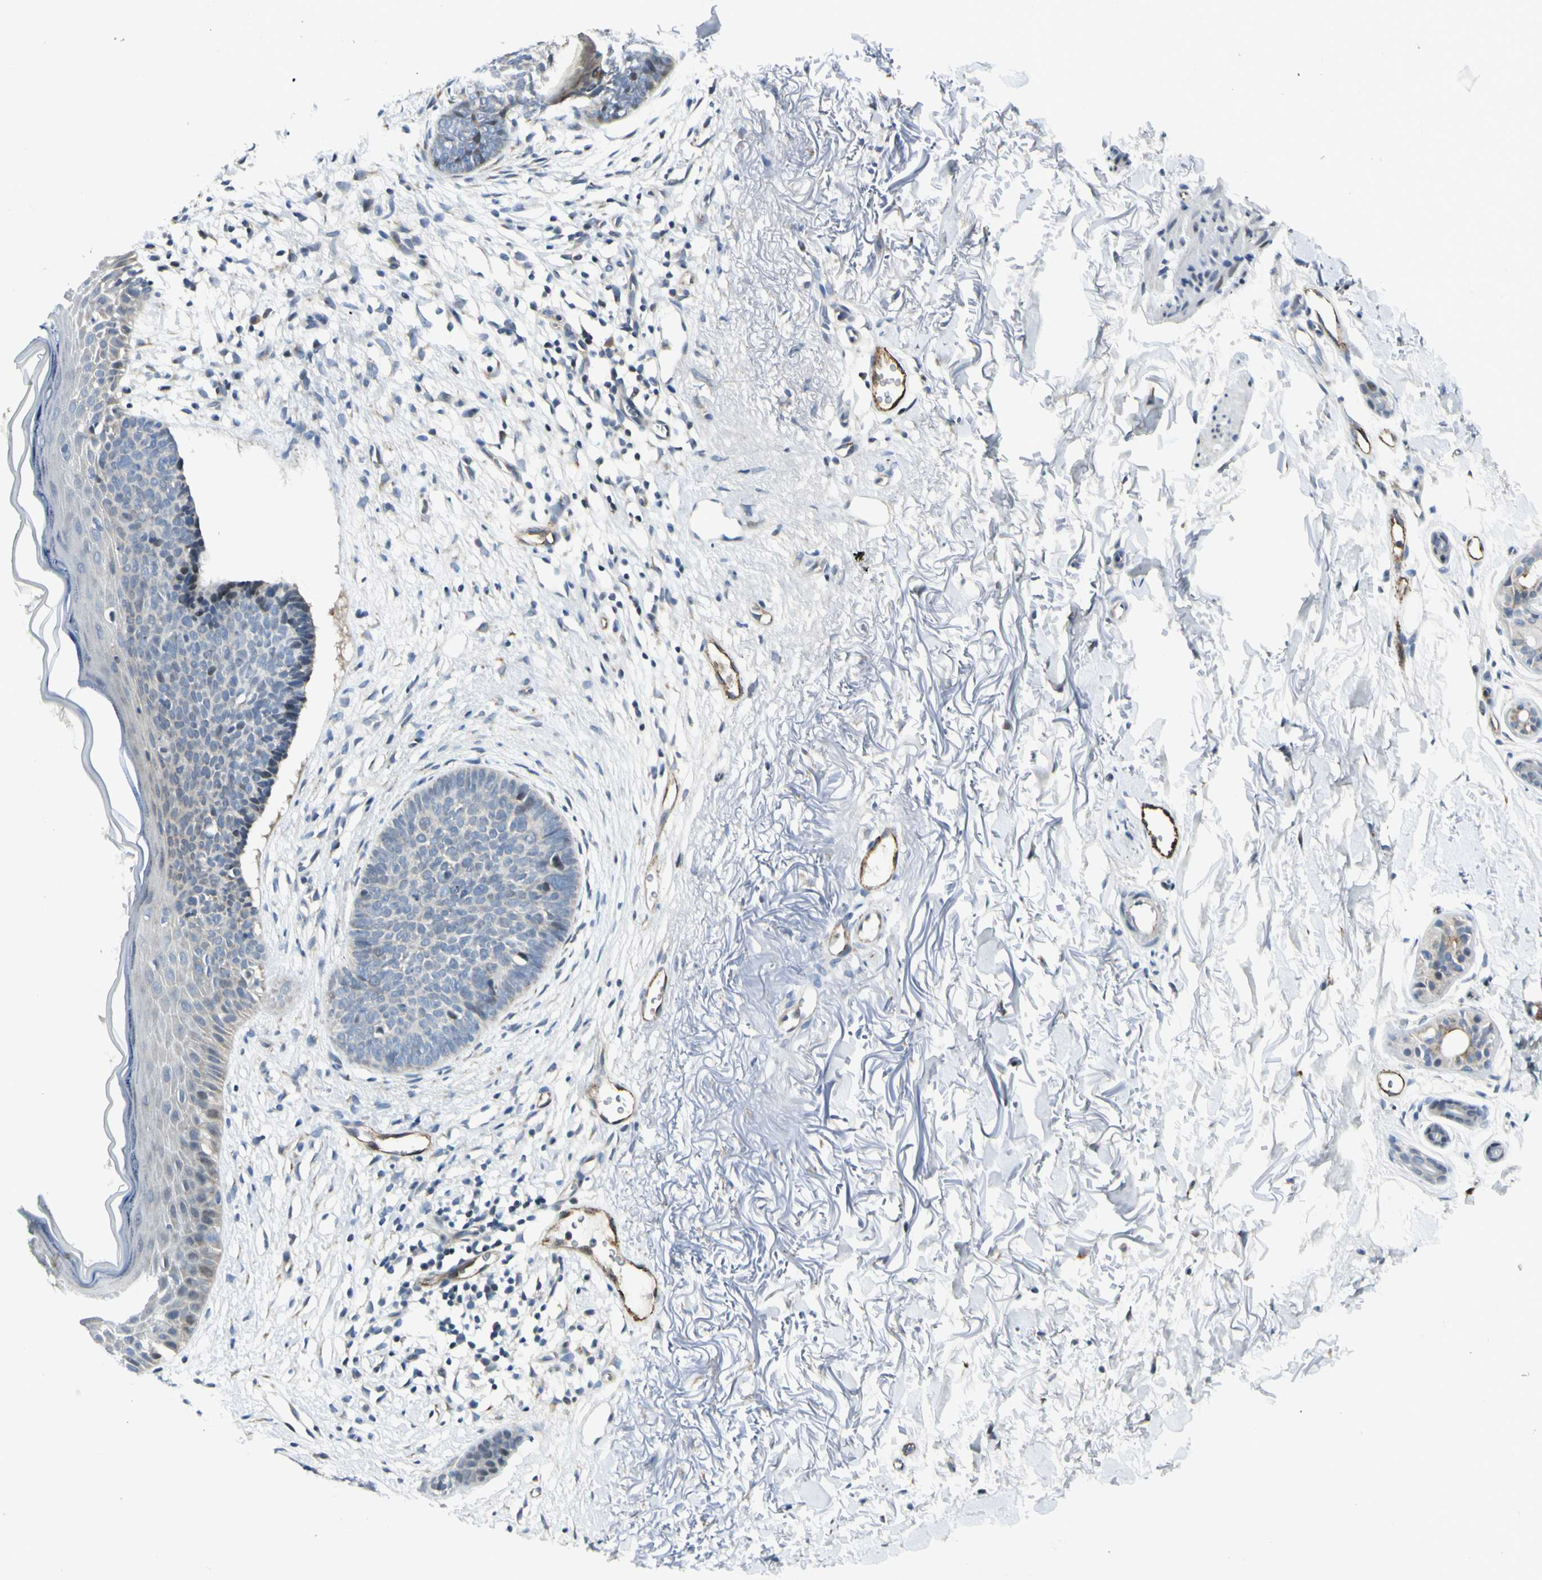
{"staining": {"intensity": "negative", "quantity": "none", "location": "none"}, "tissue": "skin cancer", "cell_type": "Tumor cells", "image_type": "cancer", "snomed": [{"axis": "morphology", "description": "Basal cell carcinoma"}, {"axis": "topography", "description": "Skin"}], "caption": "Tumor cells show no significant staining in skin cancer.", "gene": "NPDC1", "patient": {"sex": "female", "age": 70}}